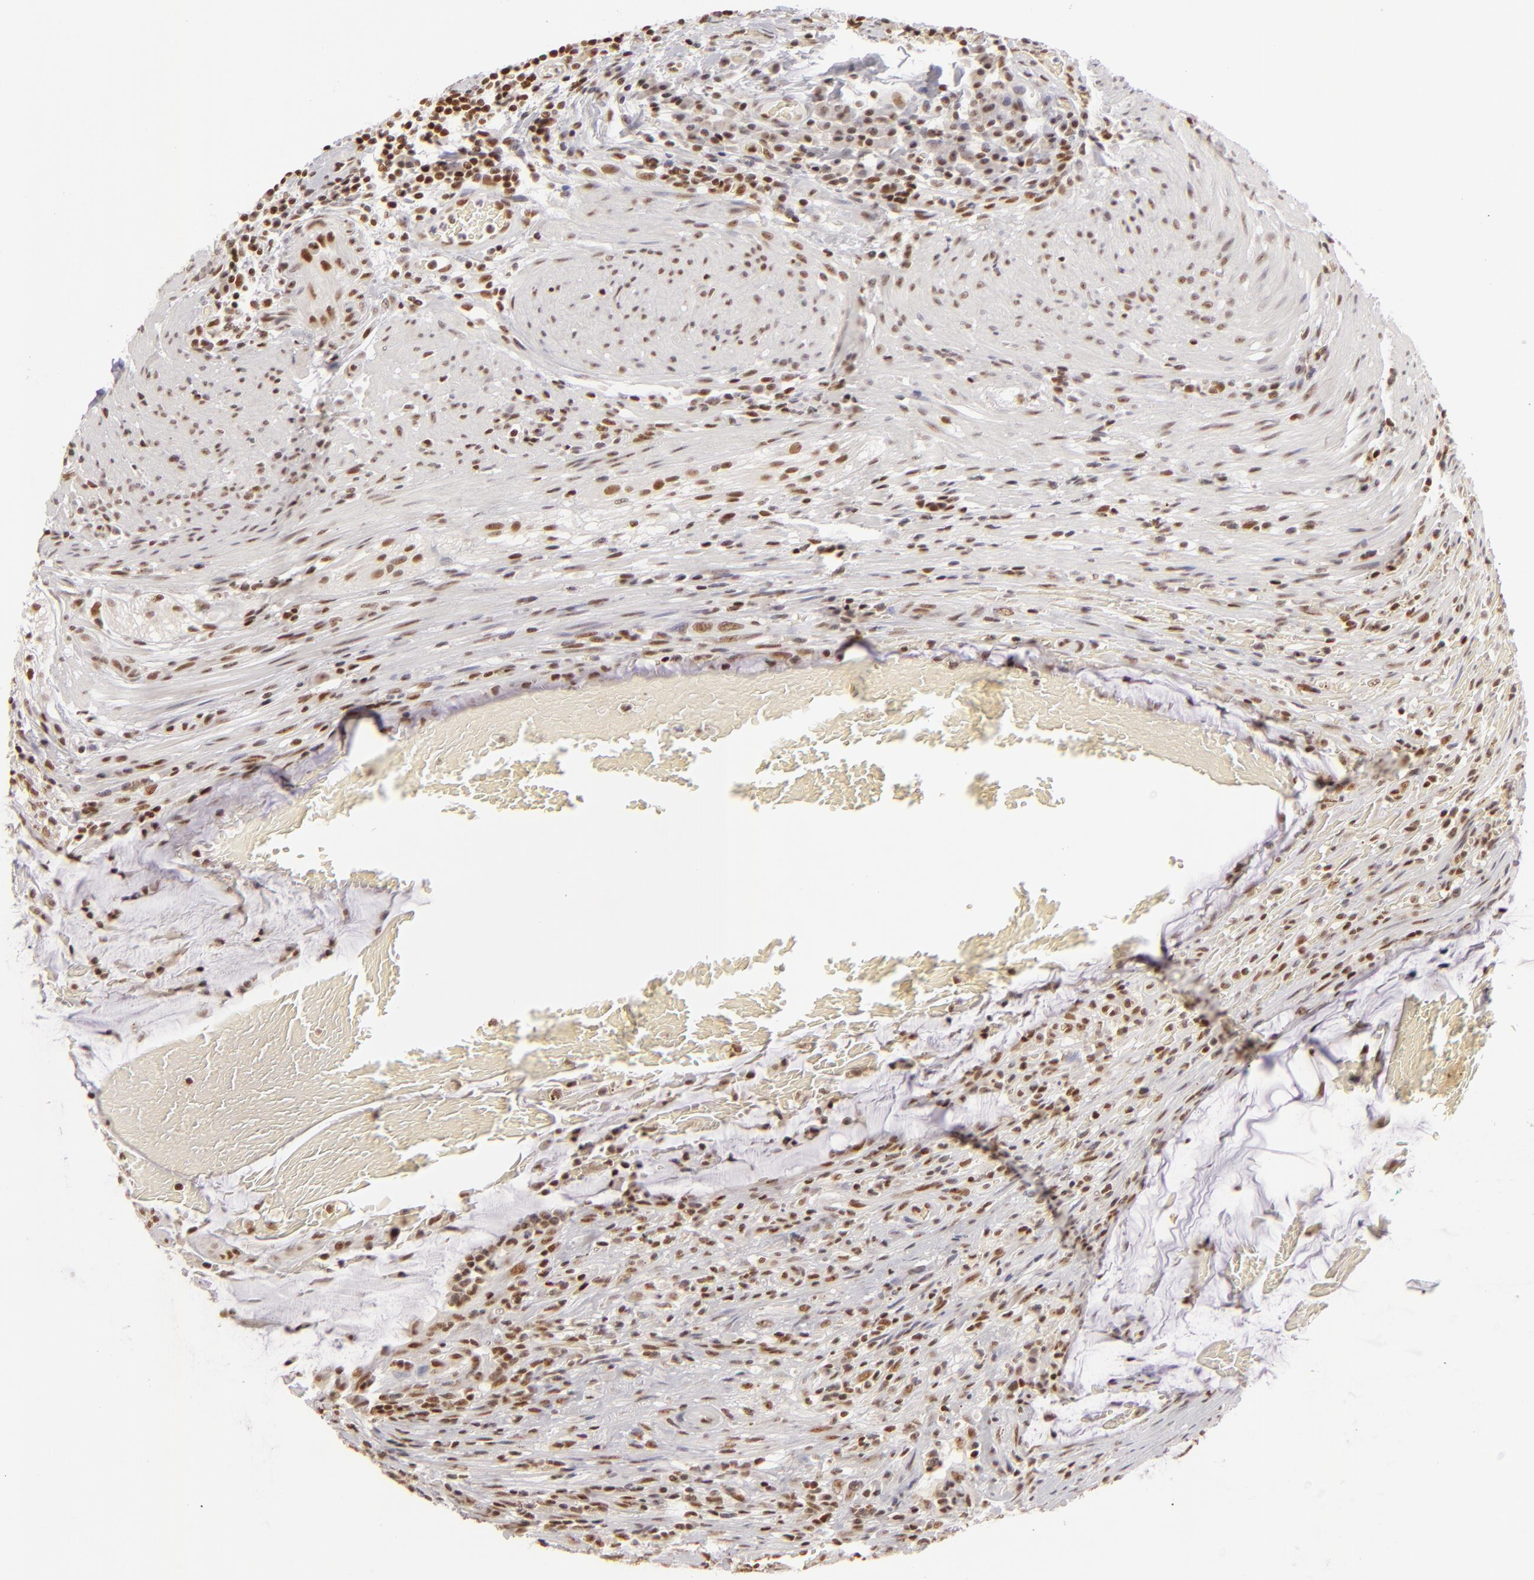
{"staining": {"intensity": "moderate", "quantity": ">75%", "location": "nuclear"}, "tissue": "colorectal cancer", "cell_type": "Tumor cells", "image_type": "cancer", "snomed": [{"axis": "morphology", "description": "Adenocarcinoma, NOS"}, {"axis": "topography", "description": "Colon"}], "caption": "A medium amount of moderate nuclear positivity is identified in approximately >75% of tumor cells in colorectal cancer tissue. The protein is stained brown, and the nuclei are stained in blue (DAB (3,3'-diaminobenzidine) IHC with brightfield microscopy, high magnification).", "gene": "DAXX", "patient": {"sex": "male", "age": 54}}